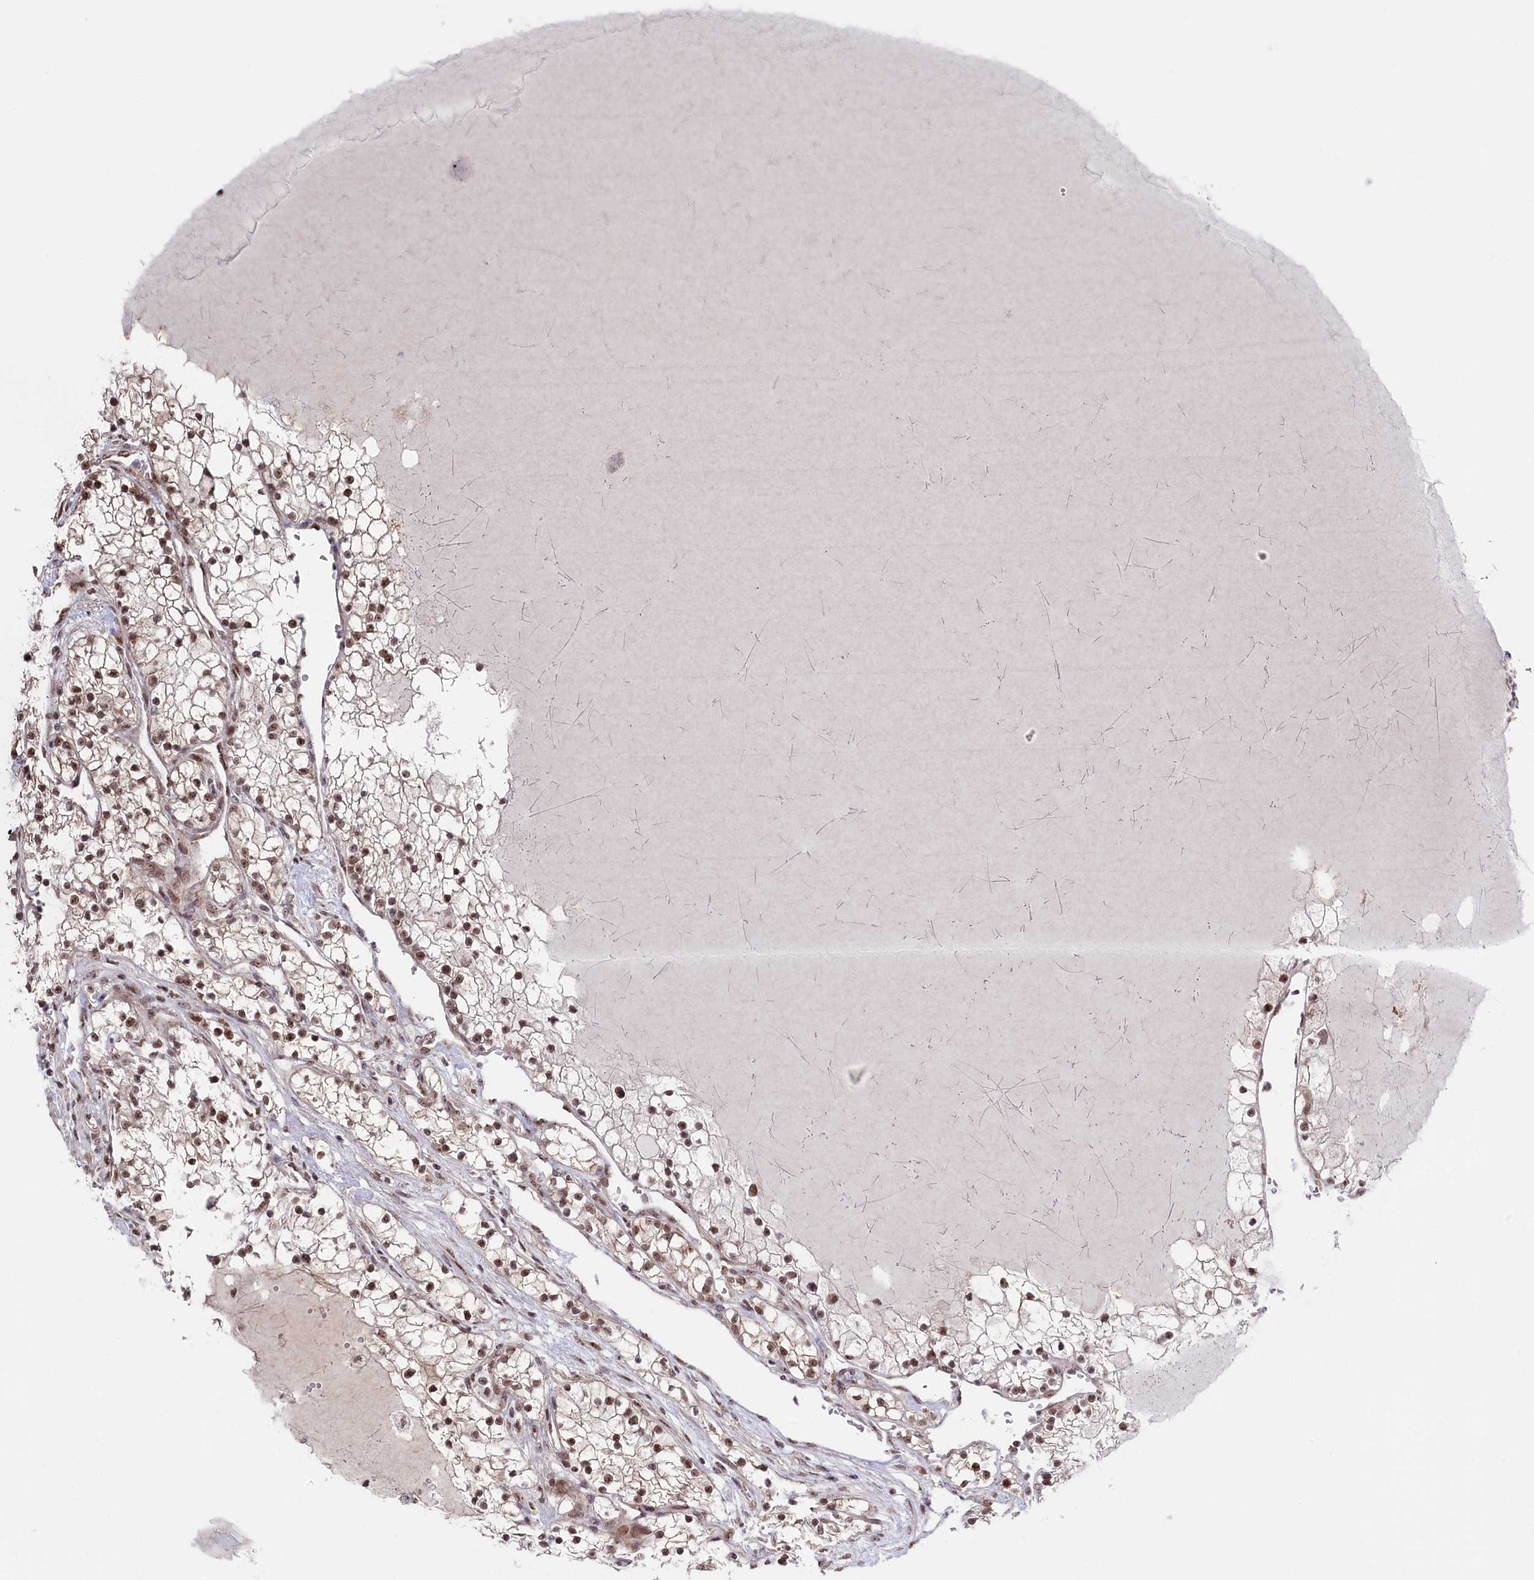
{"staining": {"intensity": "moderate", "quantity": ">75%", "location": "nuclear"}, "tissue": "renal cancer", "cell_type": "Tumor cells", "image_type": "cancer", "snomed": [{"axis": "morphology", "description": "Normal tissue, NOS"}, {"axis": "morphology", "description": "Adenocarcinoma, NOS"}, {"axis": "topography", "description": "Kidney"}], "caption": "A medium amount of moderate nuclear expression is appreciated in about >75% of tumor cells in renal cancer tissue.", "gene": "POLR2H", "patient": {"sex": "male", "age": 68}}